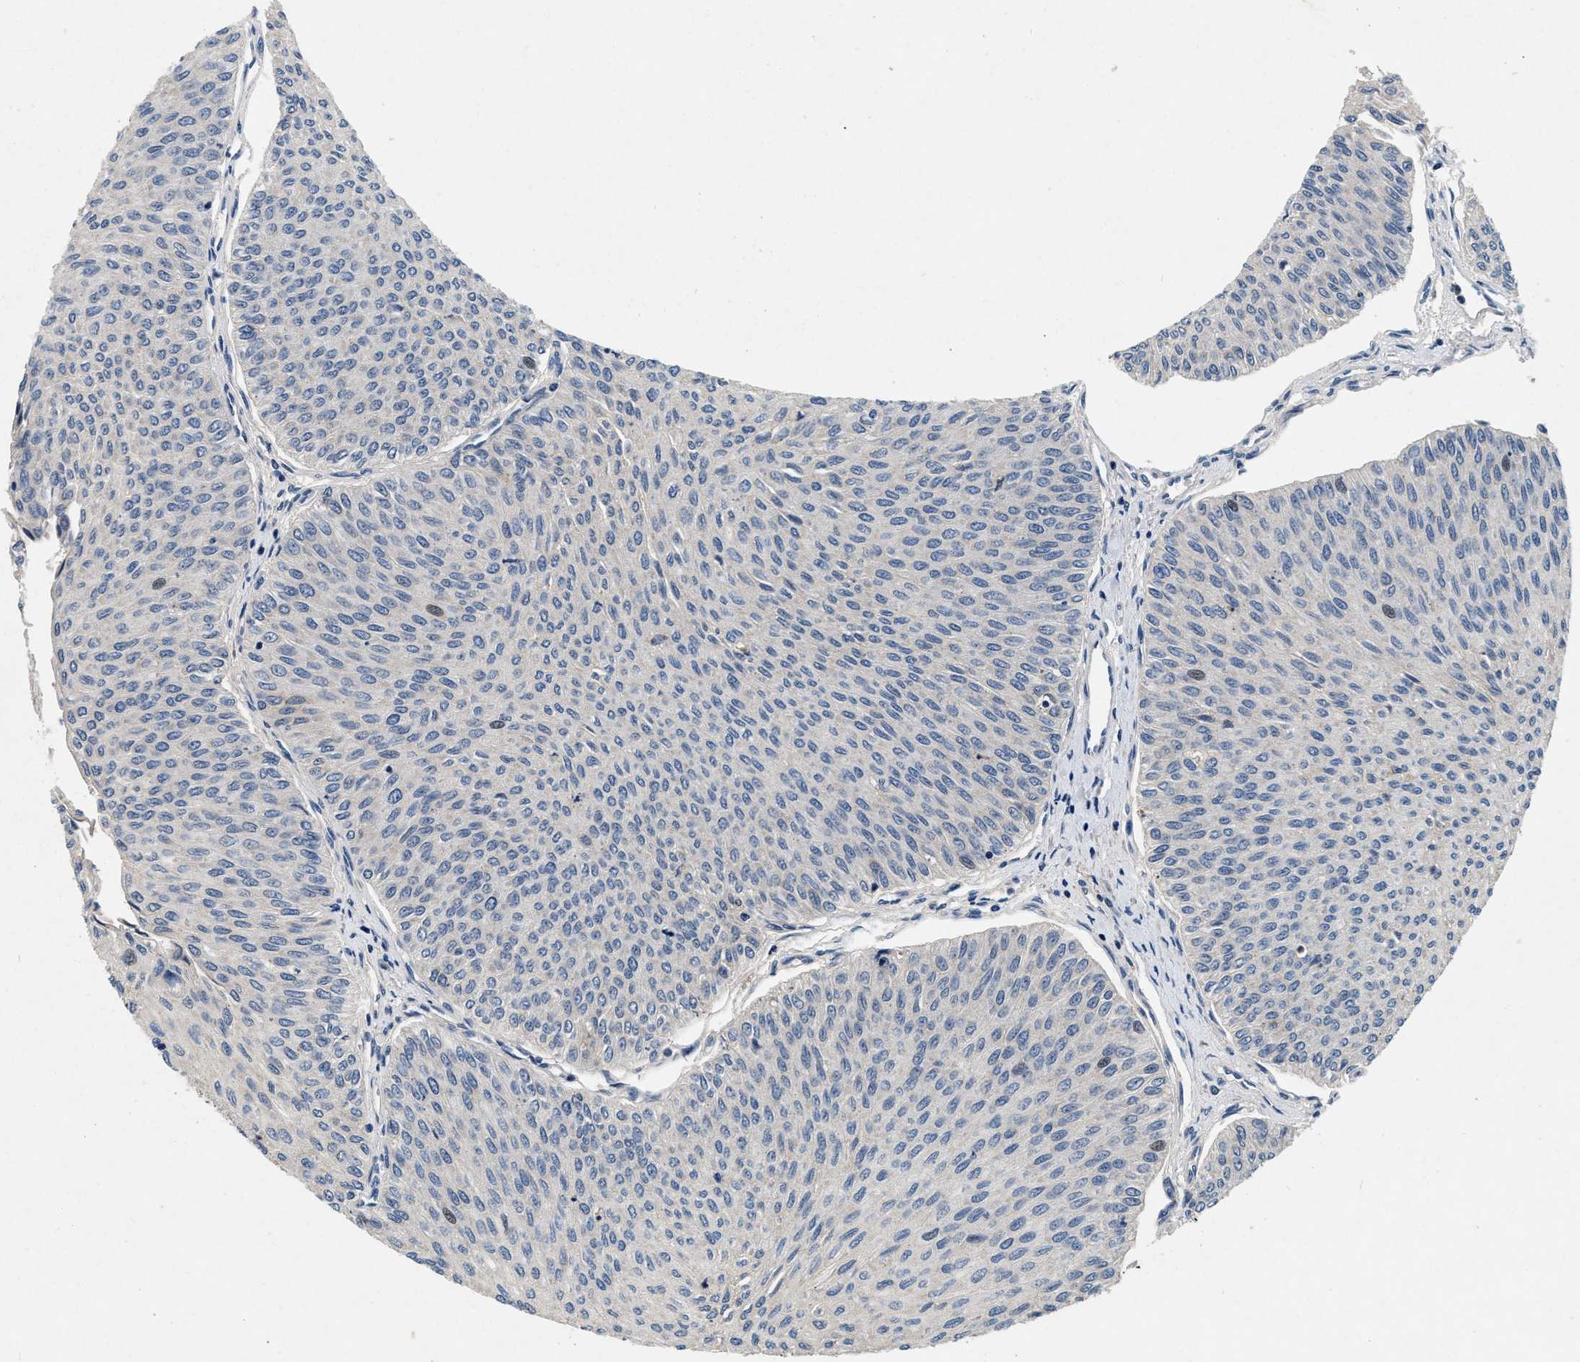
{"staining": {"intensity": "negative", "quantity": "none", "location": "none"}, "tissue": "urothelial cancer", "cell_type": "Tumor cells", "image_type": "cancer", "snomed": [{"axis": "morphology", "description": "Urothelial carcinoma, Low grade"}, {"axis": "topography", "description": "Urinary bladder"}], "caption": "IHC histopathology image of neoplastic tissue: human urothelial carcinoma (low-grade) stained with DAB displays no significant protein positivity in tumor cells.", "gene": "PDP1", "patient": {"sex": "male", "age": 78}}